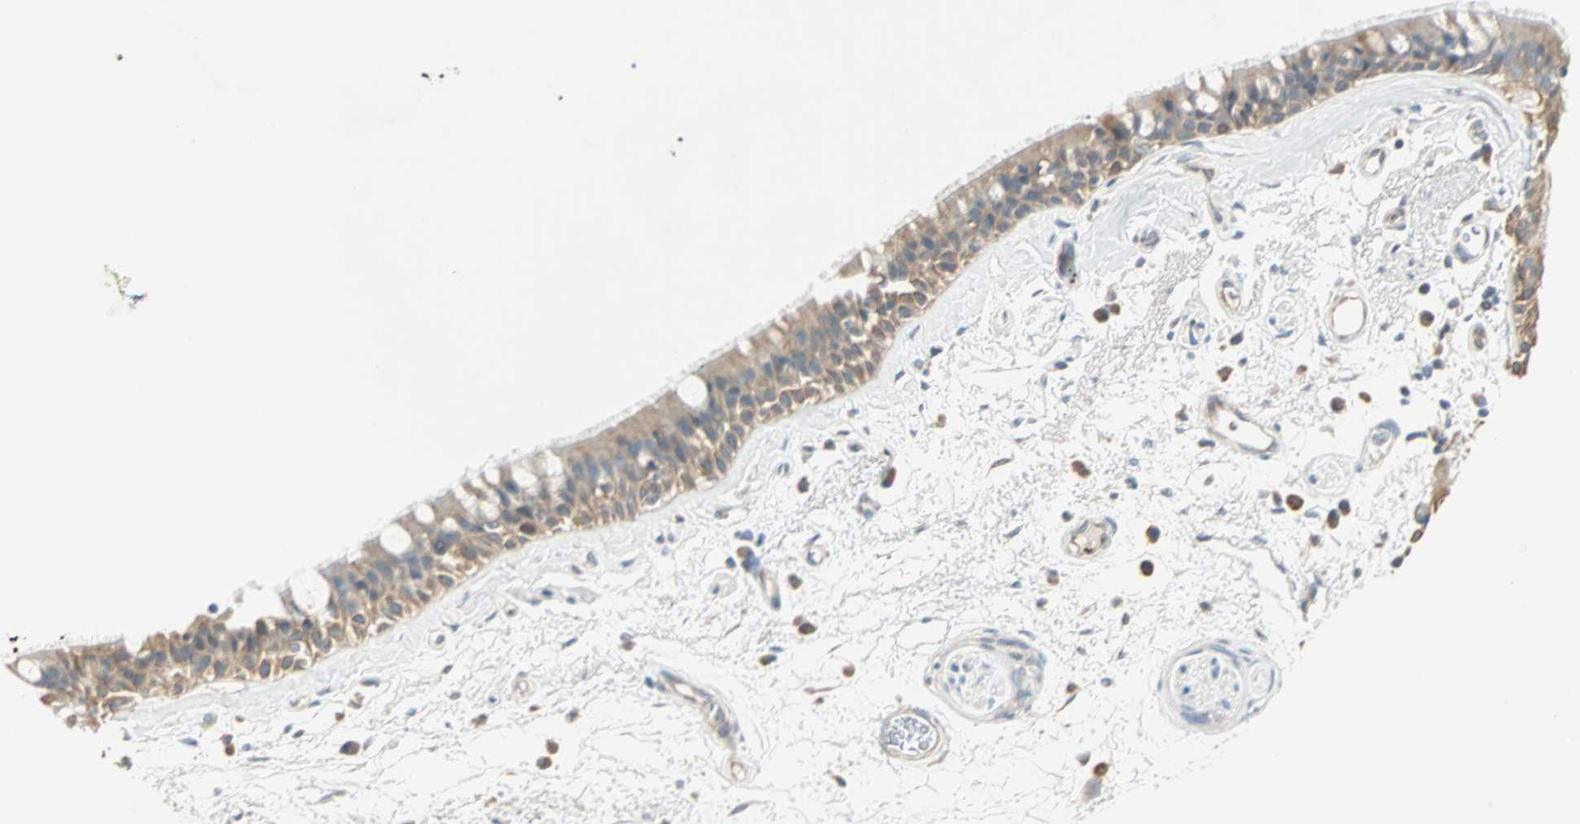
{"staining": {"intensity": "weak", "quantity": ">75%", "location": "cytoplasmic/membranous"}, "tissue": "bronchus", "cell_type": "Respiratory epithelial cells", "image_type": "normal", "snomed": [{"axis": "morphology", "description": "Normal tissue, NOS"}, {"axis": "morphology", "description": "Adenocarcinoma, NOS"}, {"axis": "topography", "description": "Bronchus"}, {"axis": "topography", "description": "Lung"}], "caption": "Human bronchus stained with a brown dye reveals weak cytoplasmic/membranous positive expression in approximately >75% of respiratory epithelial cells.", "gene": "RAD18", "patient": {"sex": "female", "age": 54}}